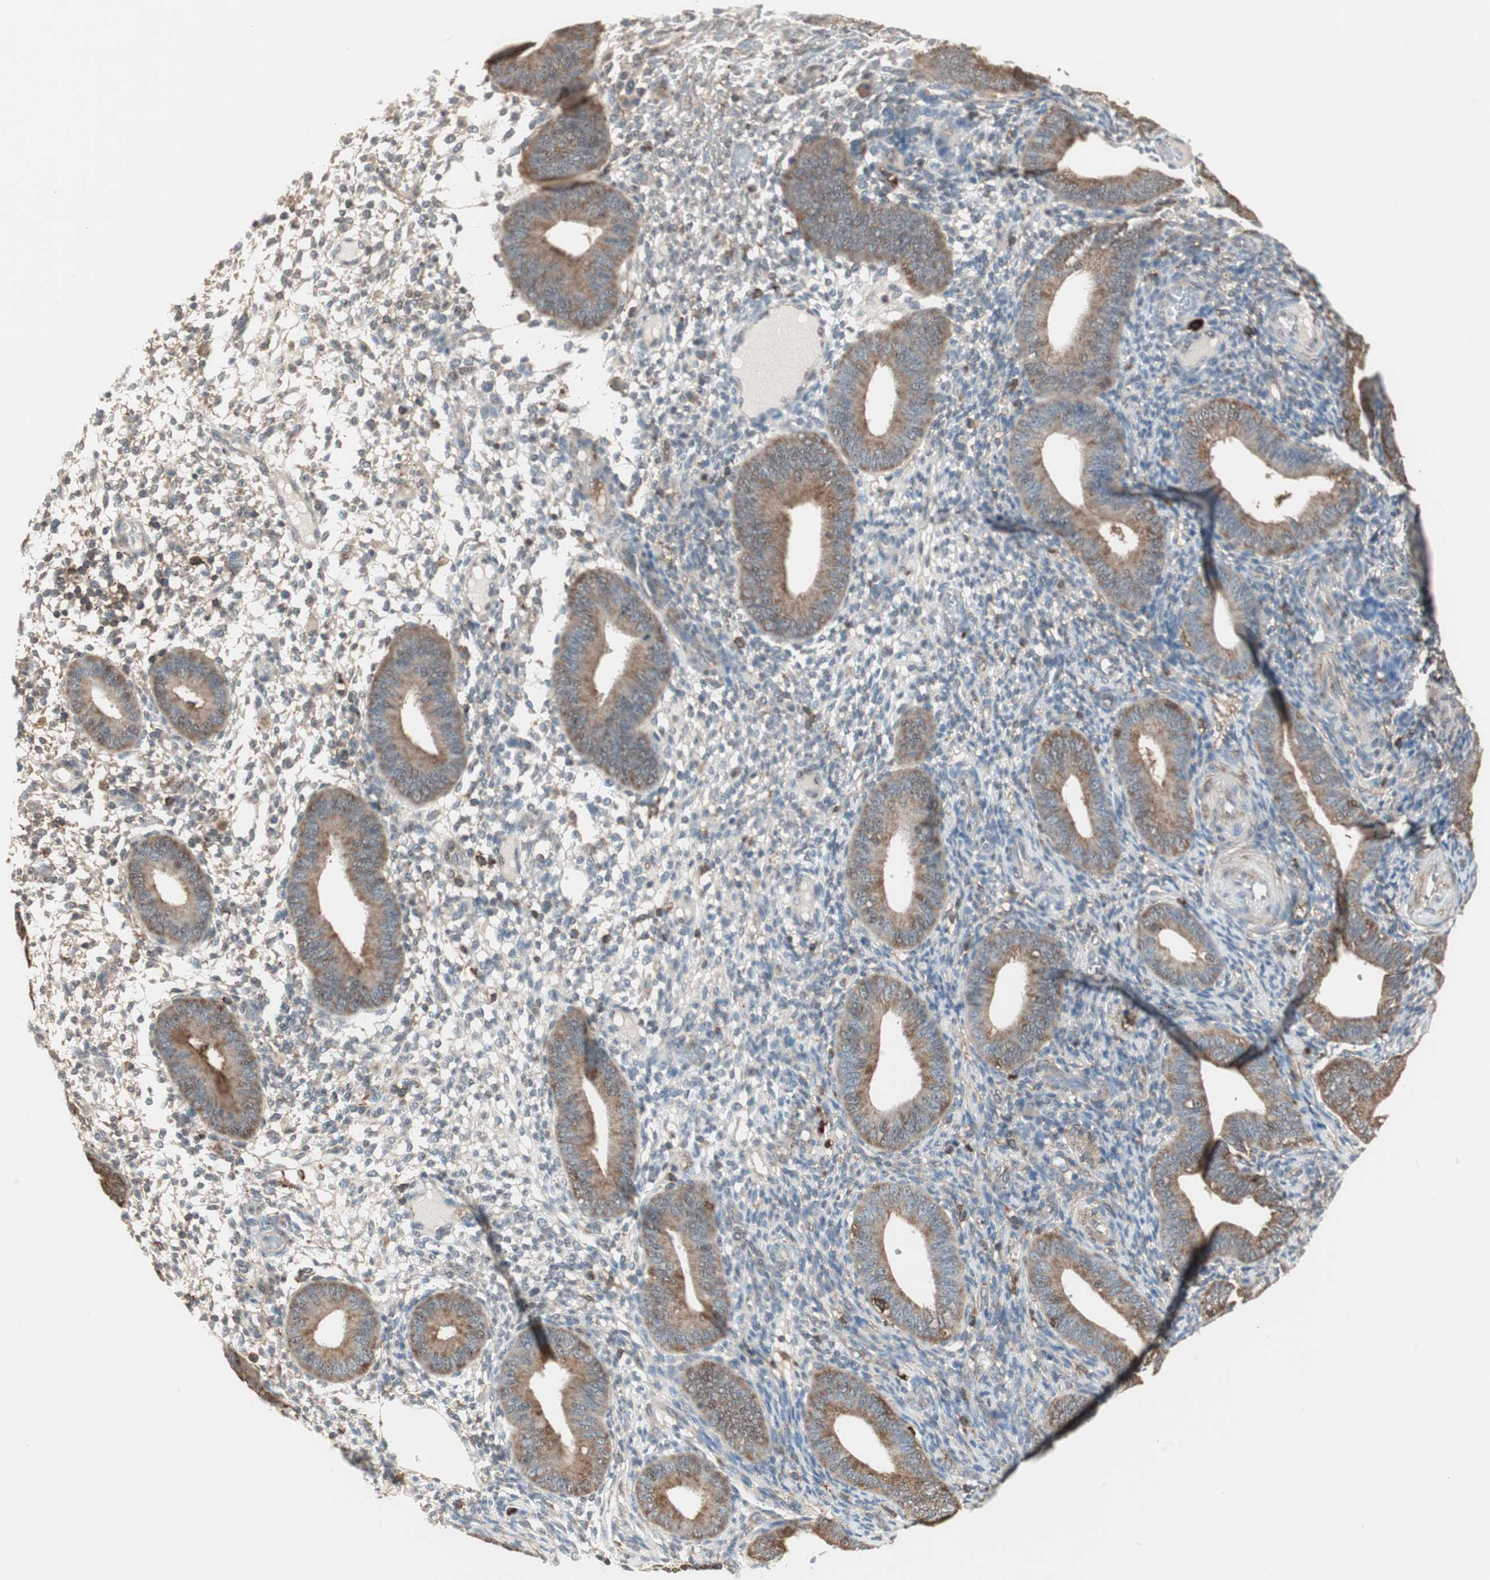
{"staining": {"intensity": "moderate", "quantity": "<25%", "location": "cytoplasmic/membranous"}, "tissue": "endometrium", "cell_type": "Cells in endometrial stroma", "image_type": "normal", "snomed": [{"axis": "morphology", "description": "Normal tissue, NOS"}, {"axis": "topography", "description": "Endometrium"}], "caption": "Normal endometrium demonstrates moderate cytoplasmic/membranous expression in about <25% of cells in endometrial stroma, visualized by immunohistochemistry. The protein is shown in brown color, while the nuclei are stained blue.", "gene": "MMP3", "patient": {"sex": "female", "age": 42}}